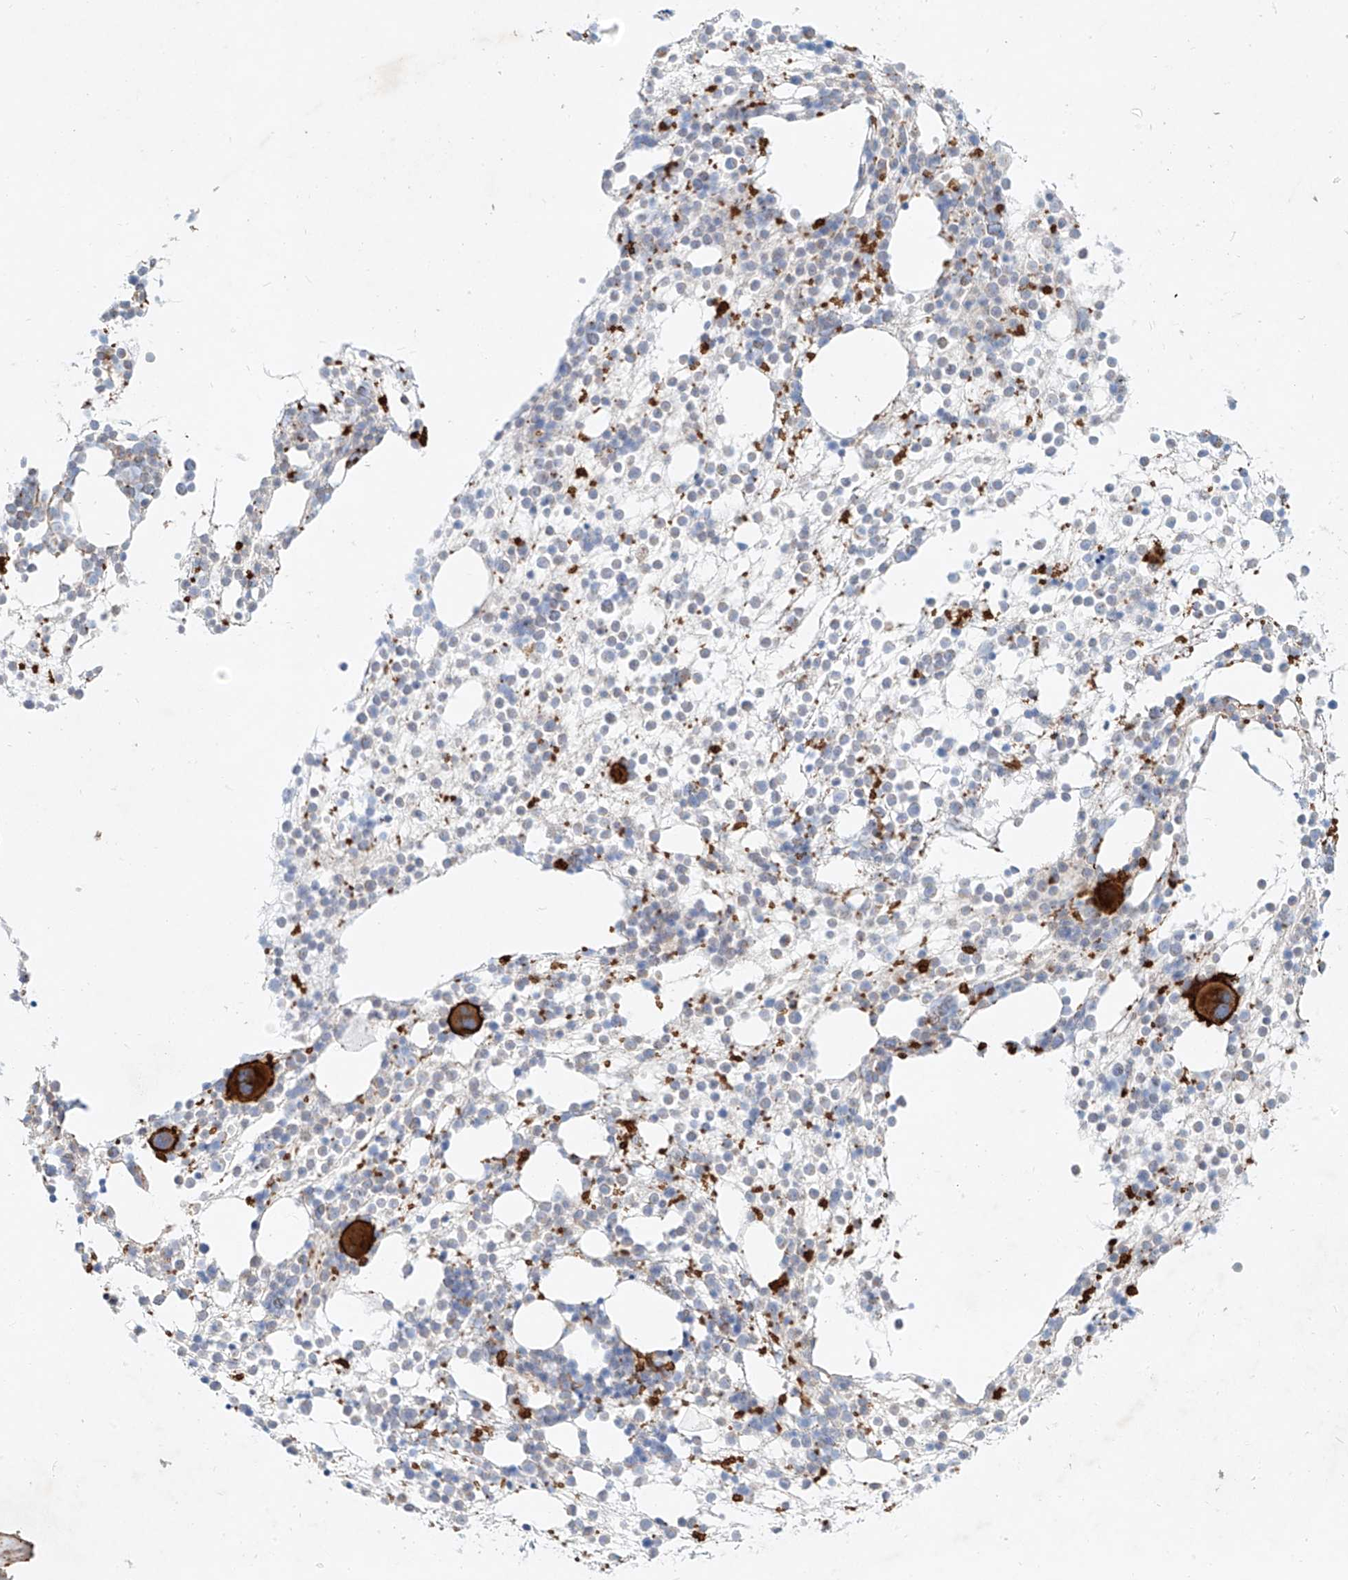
{"staining": {"intensity": "strong", "quantity": "<25%", "location": "cytoplasmic/membranous"}, "tissue": "bone marrow", "cell_type": "Hematopoietic cells", "image_type": "normal", "snomed": [{"axis": "morphology", "description": "Normal tissue, NOS"}, {"axis": "topography", "description": "Bone marrow"}], "caption": "Hematopoietic cells reveal medium levels of strong cytoplasmic/membranous expression in approximately <25% of cells in normal bone marrow. Using DAB (3,3'-diaminobenzidine) (brown) and hematoxylin (blue) stains, captured at high magnification using brightfield microscopy.", "gene": "AJM1", "patient": {"sex": "male", "age": 54}}